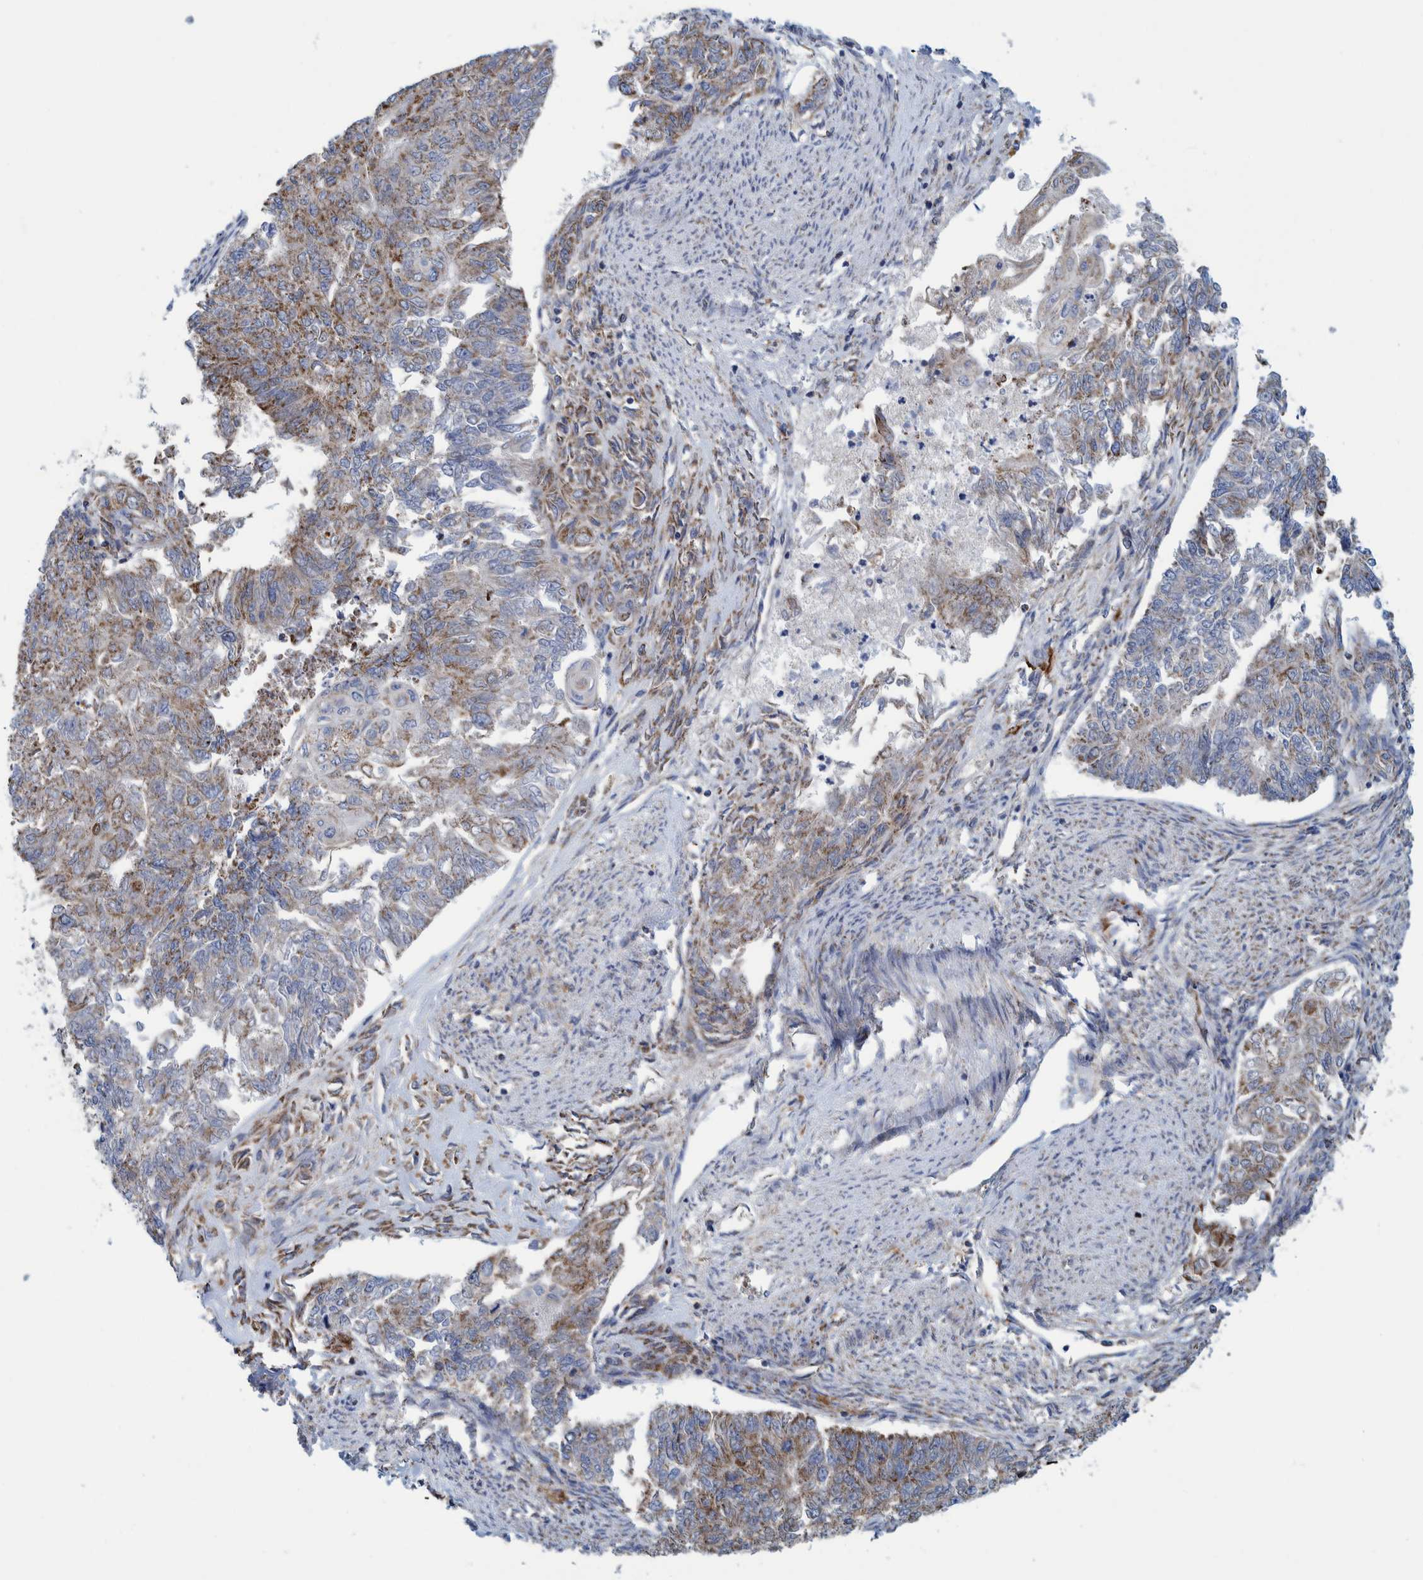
{"staining": {"intensity": "strong", "quantity": "25%-75%", "location": "cytoplasmic/membranous"}, "tissue": "endometrial cancer", "cell_type": "Tumor cells", "image_type": "cancer", "snomed": [{"axis": "morphology", "description": "Adenocarcinoma, NOS"}, {"axis": "topography", "description": "Endometrium"}], "caption": "Tumor cells show high levels of strong cytoplasmic/membranous staining in approximately 25%-75% of cells in human endometrial cancer. (Stains: DAB (3,3'-diaminobenzidine) in brown, nuclei in blue, Microscopy: brightfield microscopy at high magnification).", "gene": "MRPS7", "patient": {"sex": "female", "age": 32}}